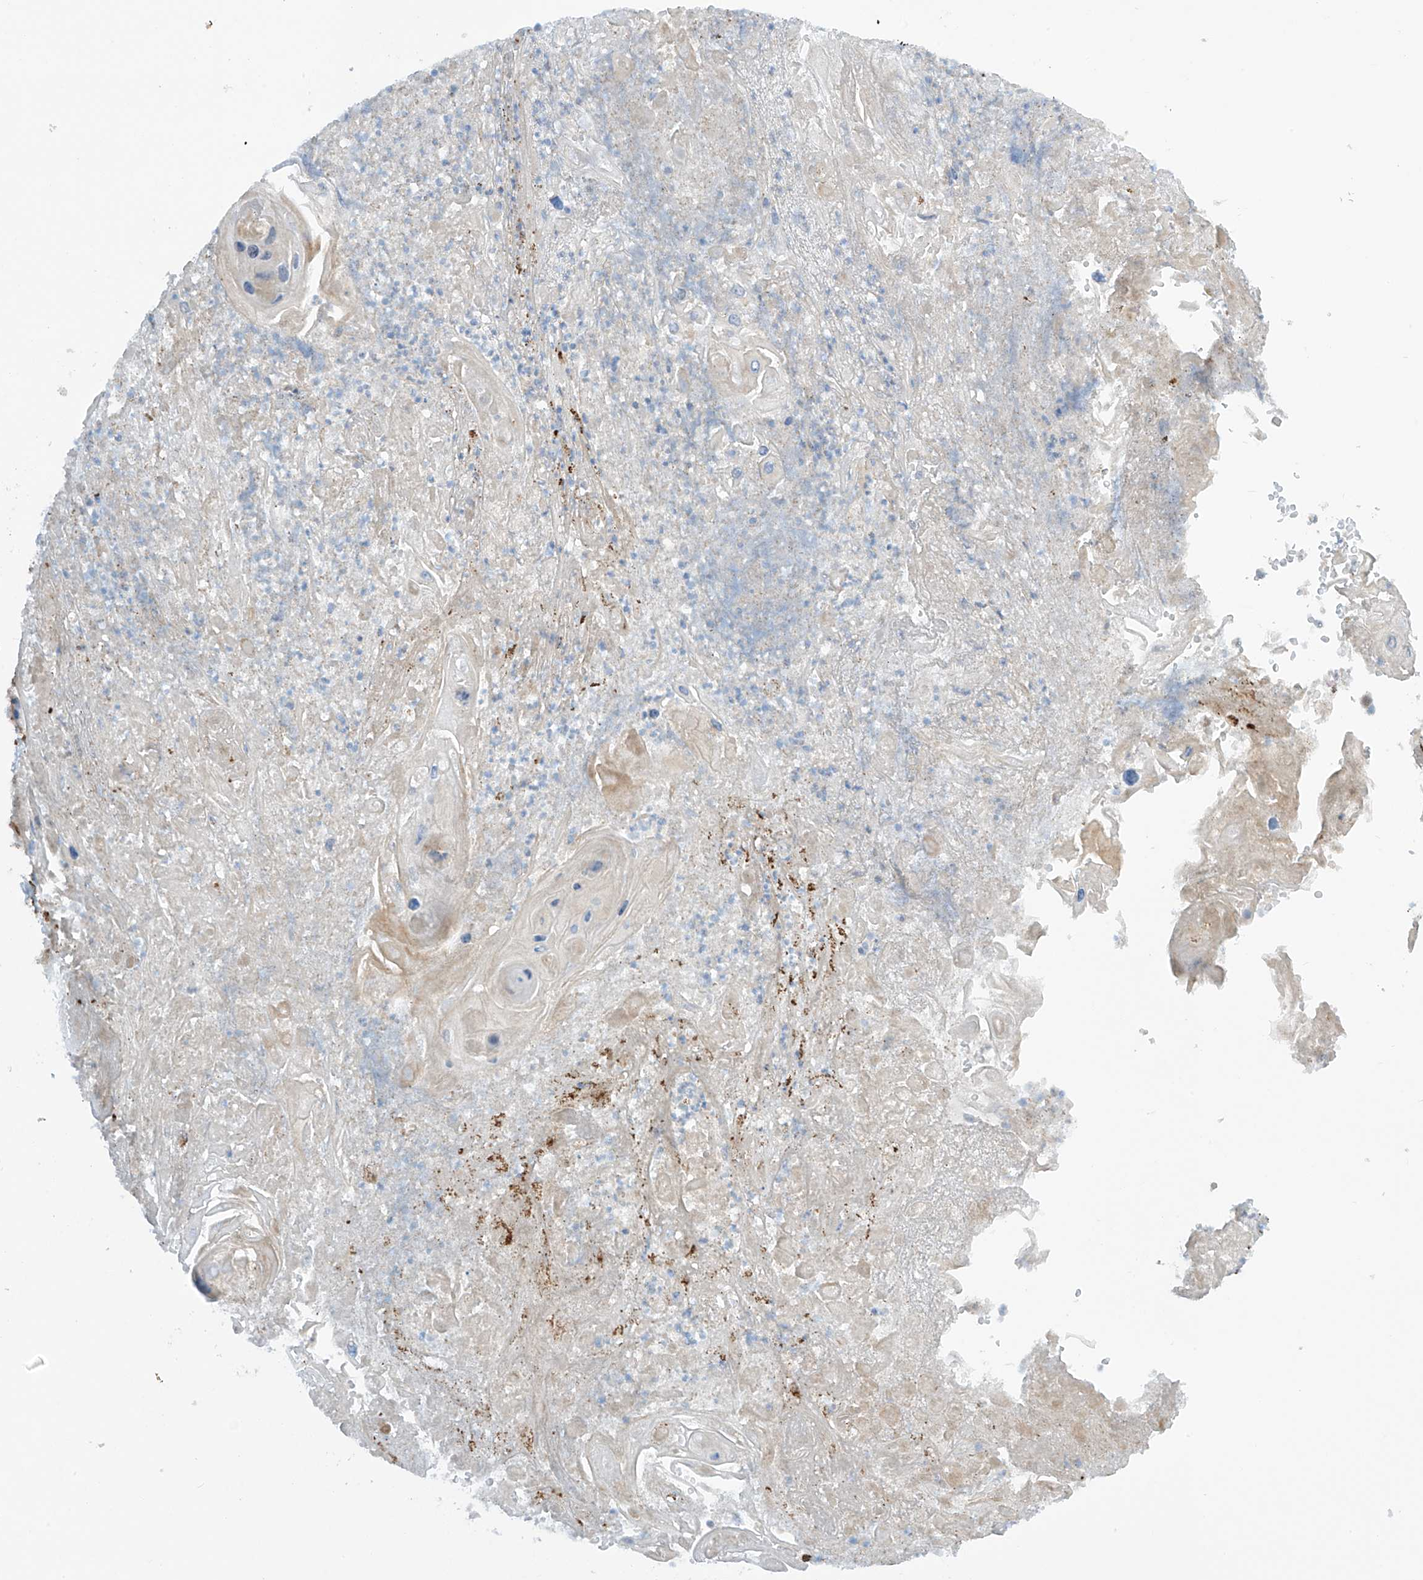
{"staining": {"intensity": "negative", "quantity": "none", "location": "none"}, "tissue": "skin cancer", "cell_type": "Tumor cells", "image_type": "cancer", "snomed": [{"axis": "morphology", "description": "Squamous cell carcinoma, NOS"}, {"axis": "topography", "description": "Skin"}], "caption": "Immunohistochemical staining of human squamous cell carcinoma (skin) displays no significant staining in tumor cells.", "gene": "PM20D2", "patient": {"sex": "male", "age": 55}}